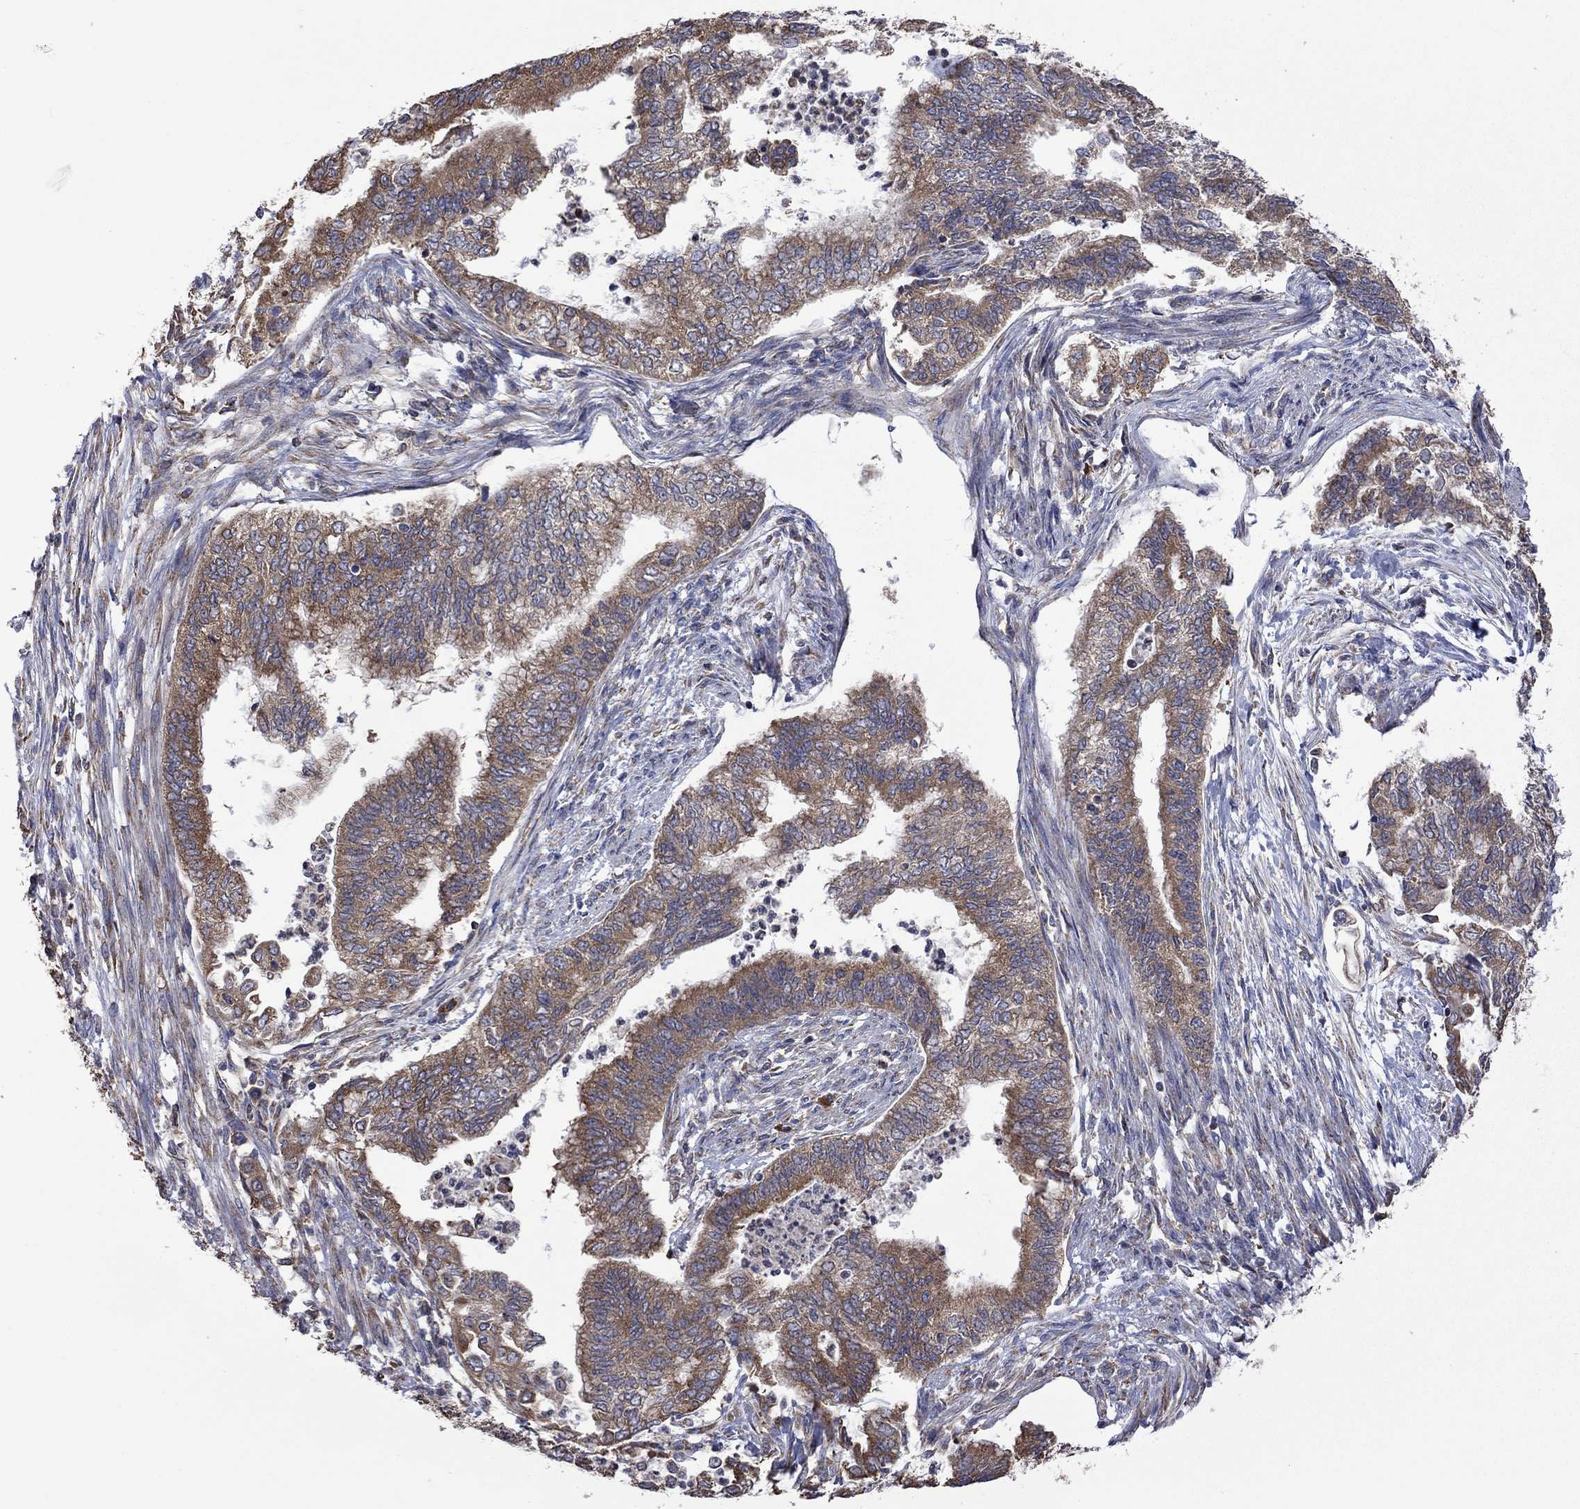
{"staining": {"intensity": "moderate", "quantity": ">75%", "location": "cytoplasmic/membranous"}, "tissue": "endometrial cancer", "cell_type": "Tumor cells", "image_type": "cancer", "snomed": [{"axis": "morphology", "description": "Adenocarcinoma, NOS"}, {"axis": "topography", "description": "Endometrium"}], "caption": "A high-resolution histopathology image shows immunohistochemistry staining of adenocarcinoma (endometrial), which demonstrates moderate cytoplasmic/membranous expression in about >75% of tumor cells.", "gene": "FURIN", "patient": {"sex": "female", "age": 65}}